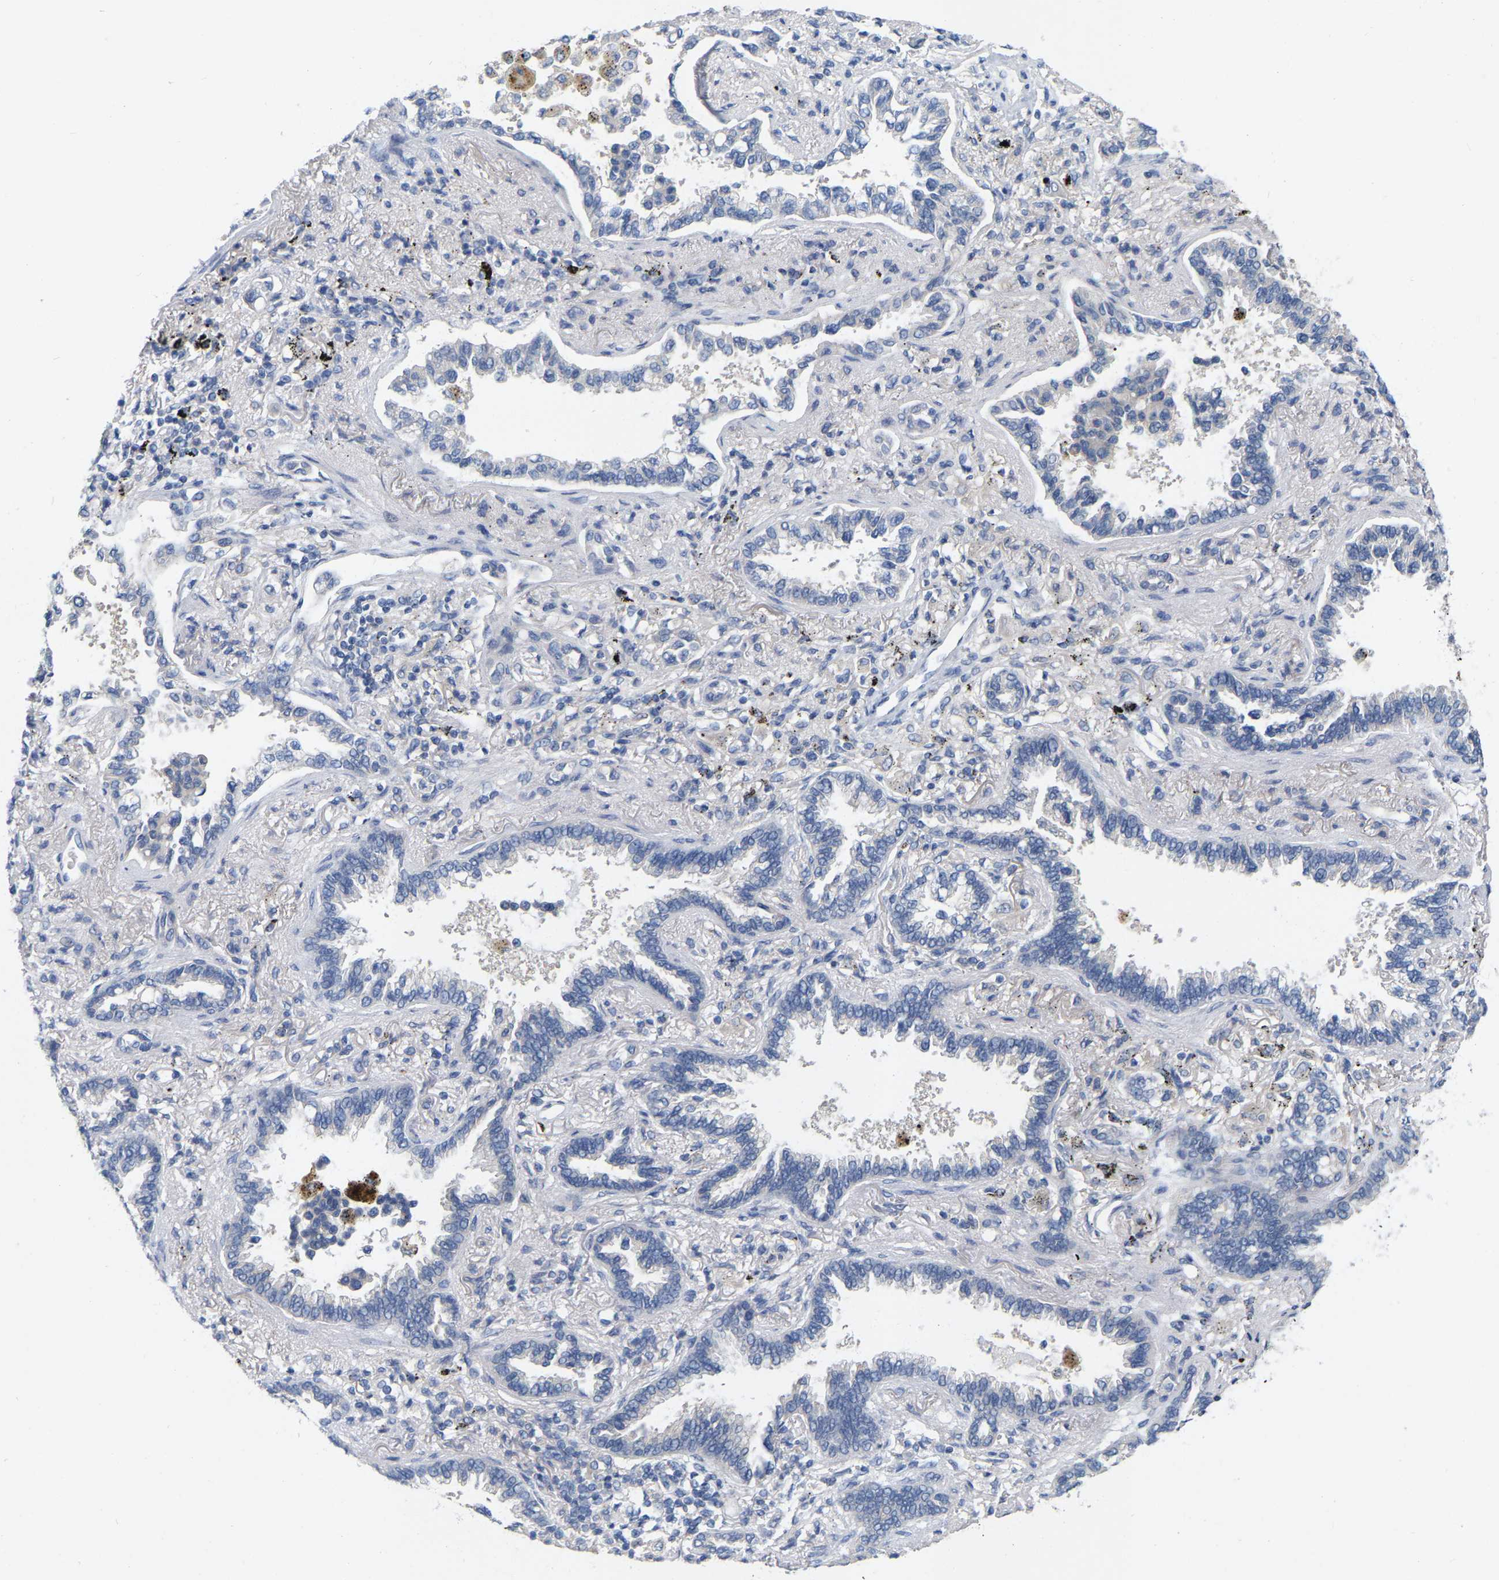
{"staining": {"intensity": "negative", "quantity": "none", "location": "none"}, "tissue": "lung cancer", "cell_type": "Tumor cells", "image_type": "cancer", "snomed": [{"axis": "morphology", "description": "Normal tissue, NOS"}, {"axis": "morphology", "description": "Adenocarcinoma, NOS"}, {"axis": "topography", "description": "Lung"}], "caption": "Adenocarcinoma (lung) stained for a protein using immunohistochemistry exhibits no expression tumor cells.", "gene": "WIPI2", "patient": {"sex": "male", "age": 59}}